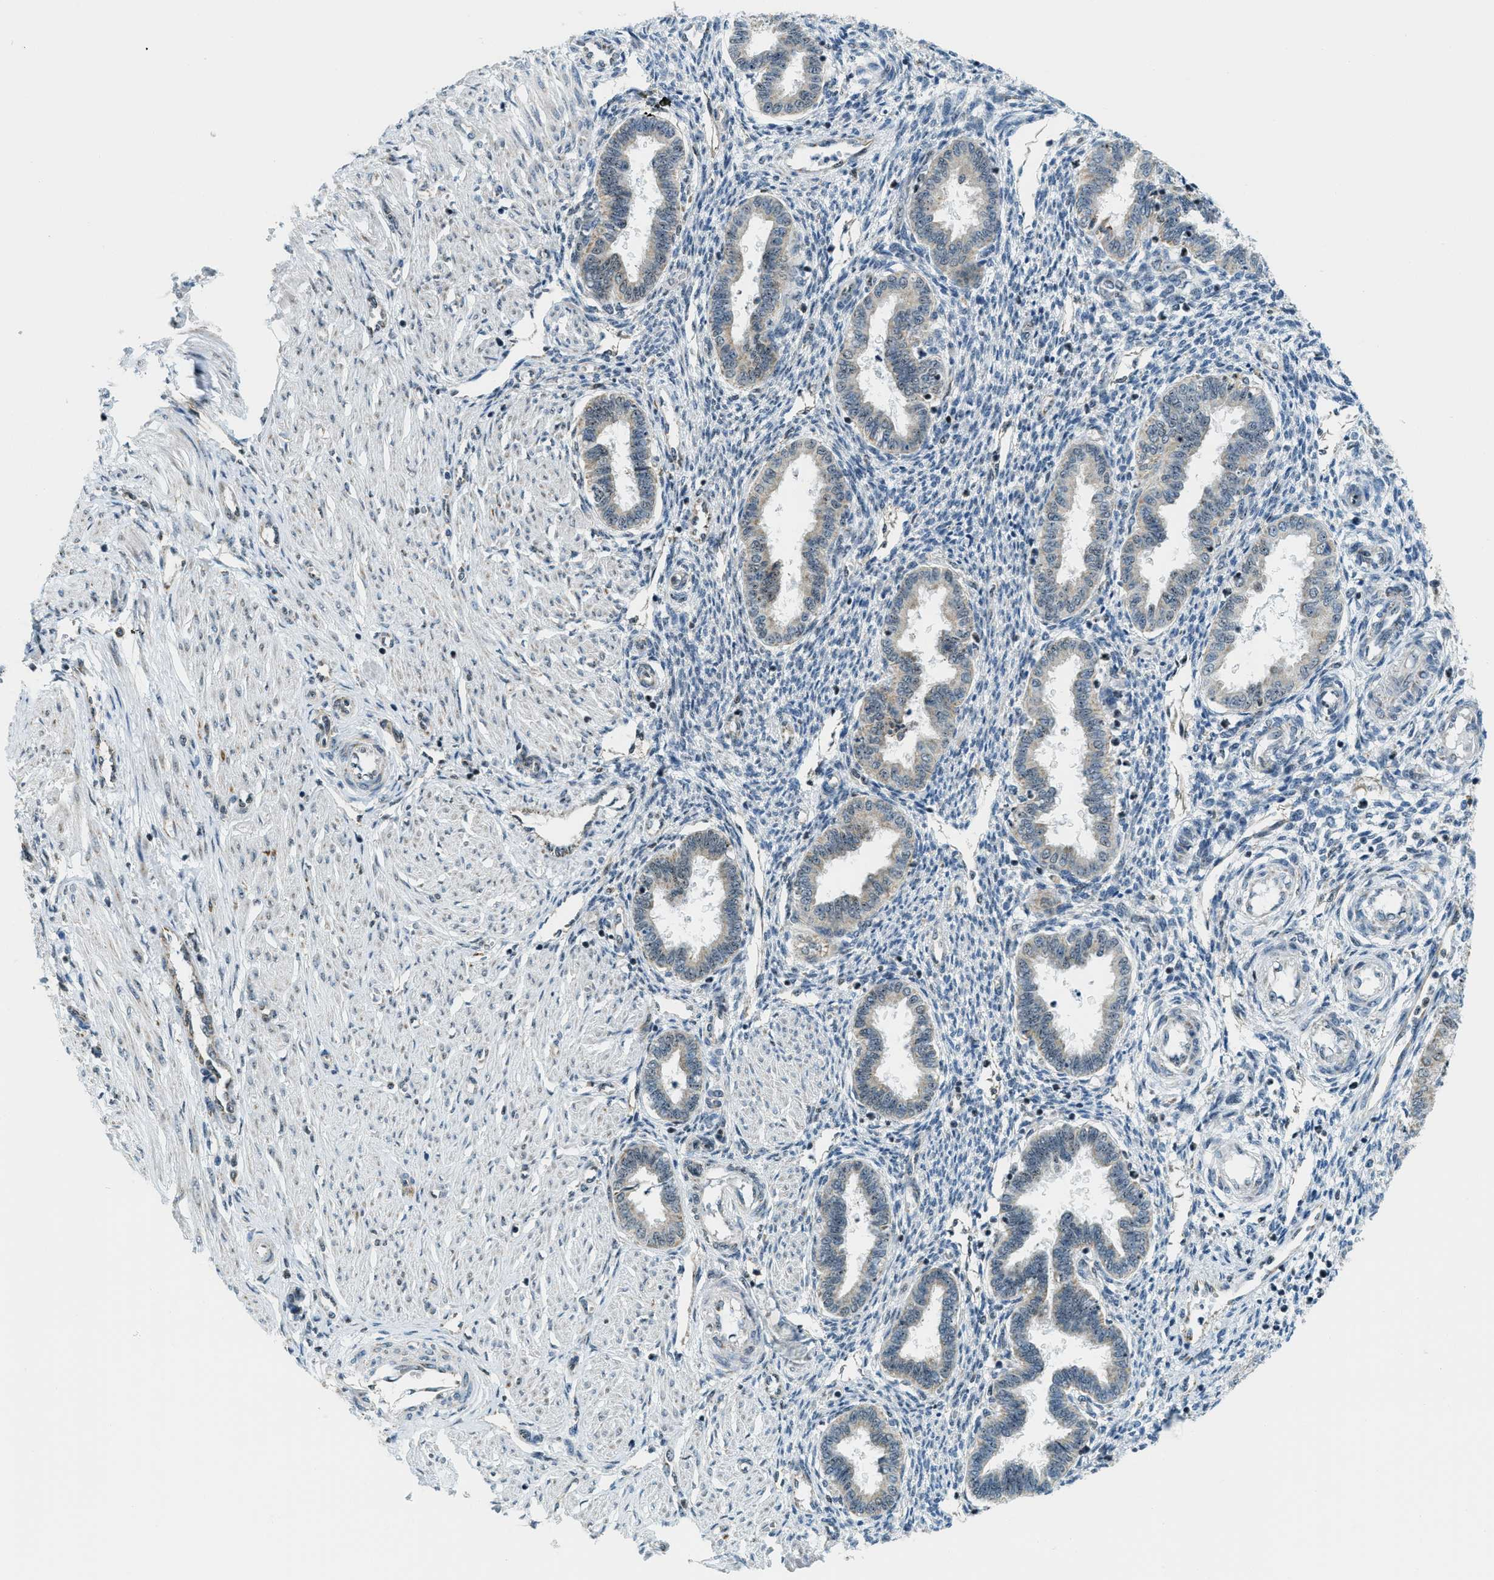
{"staining": {"intensity": "negative", "quantity": "none", "location": "none"}, "tissue": "endometrium", "cell_type": "Cells in endometrial stroma", "image_type": "normal", "snomed": [{"axis": "morphology", "description": "Normal tissue, NOS"}, {"axis": "topography", "description": "Endometrium"}], "caption": "Photomicrograph shows no significant protein positivity in cells in endometrial stroma of unremarkable endometrium.", "gene": "SP100", "patient": {"sex": "female", "age": 33}}